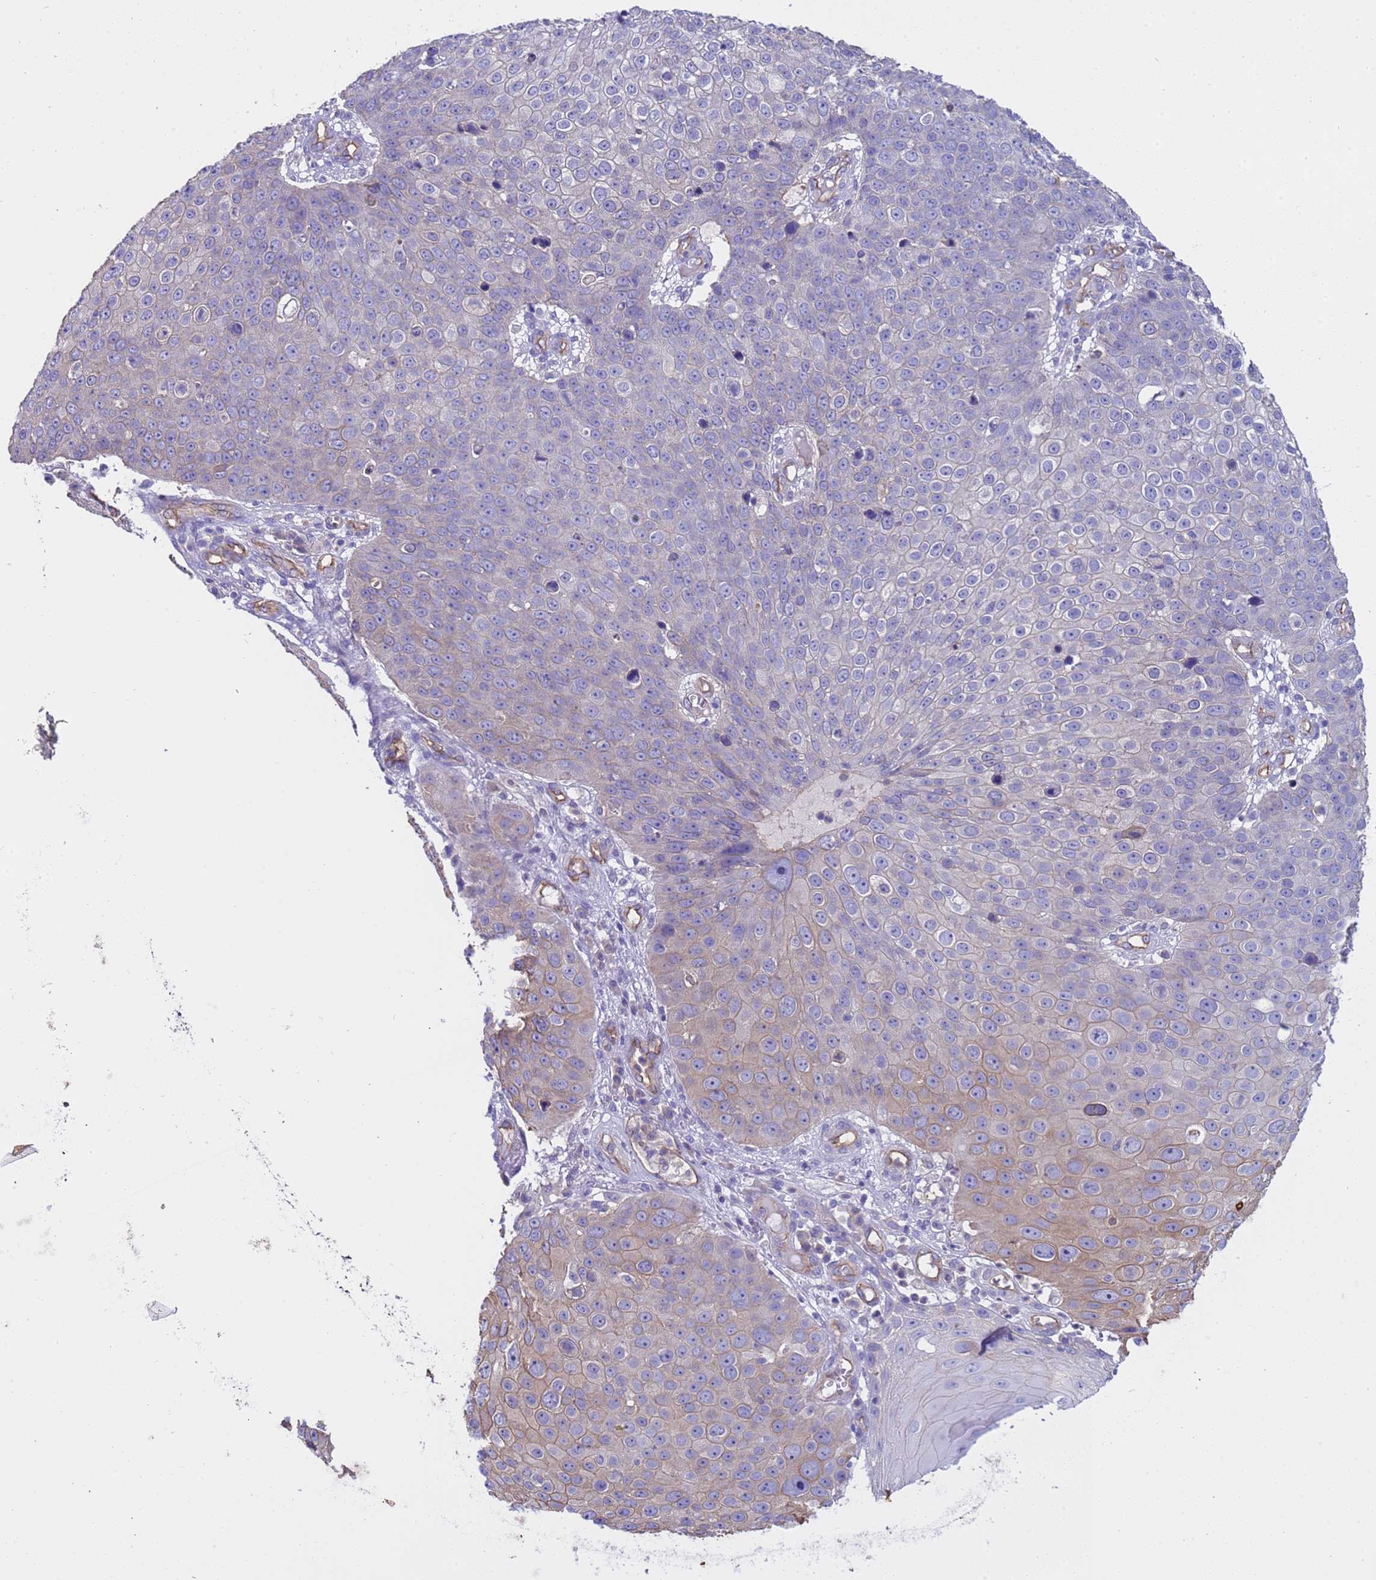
{"staining": {"intensity": "weak", "quantity": "<25%", "location": "cytoplasmic/membranous"}, "tissue": "skin cancer", "cell_type": "Tumor cells", "image_type": "cancer", "snomed": [{"axis": "morphology", "description": "Squamous cell carcinoma, NOS"}, {"axis": "topography", "description": "Skin"}], "caption": "This is an IHC histopathology image of skin cancer. There is no expression in tumor cells.", "gene": "ZNF248", "patient": {"sex": "male", "age": 71}}